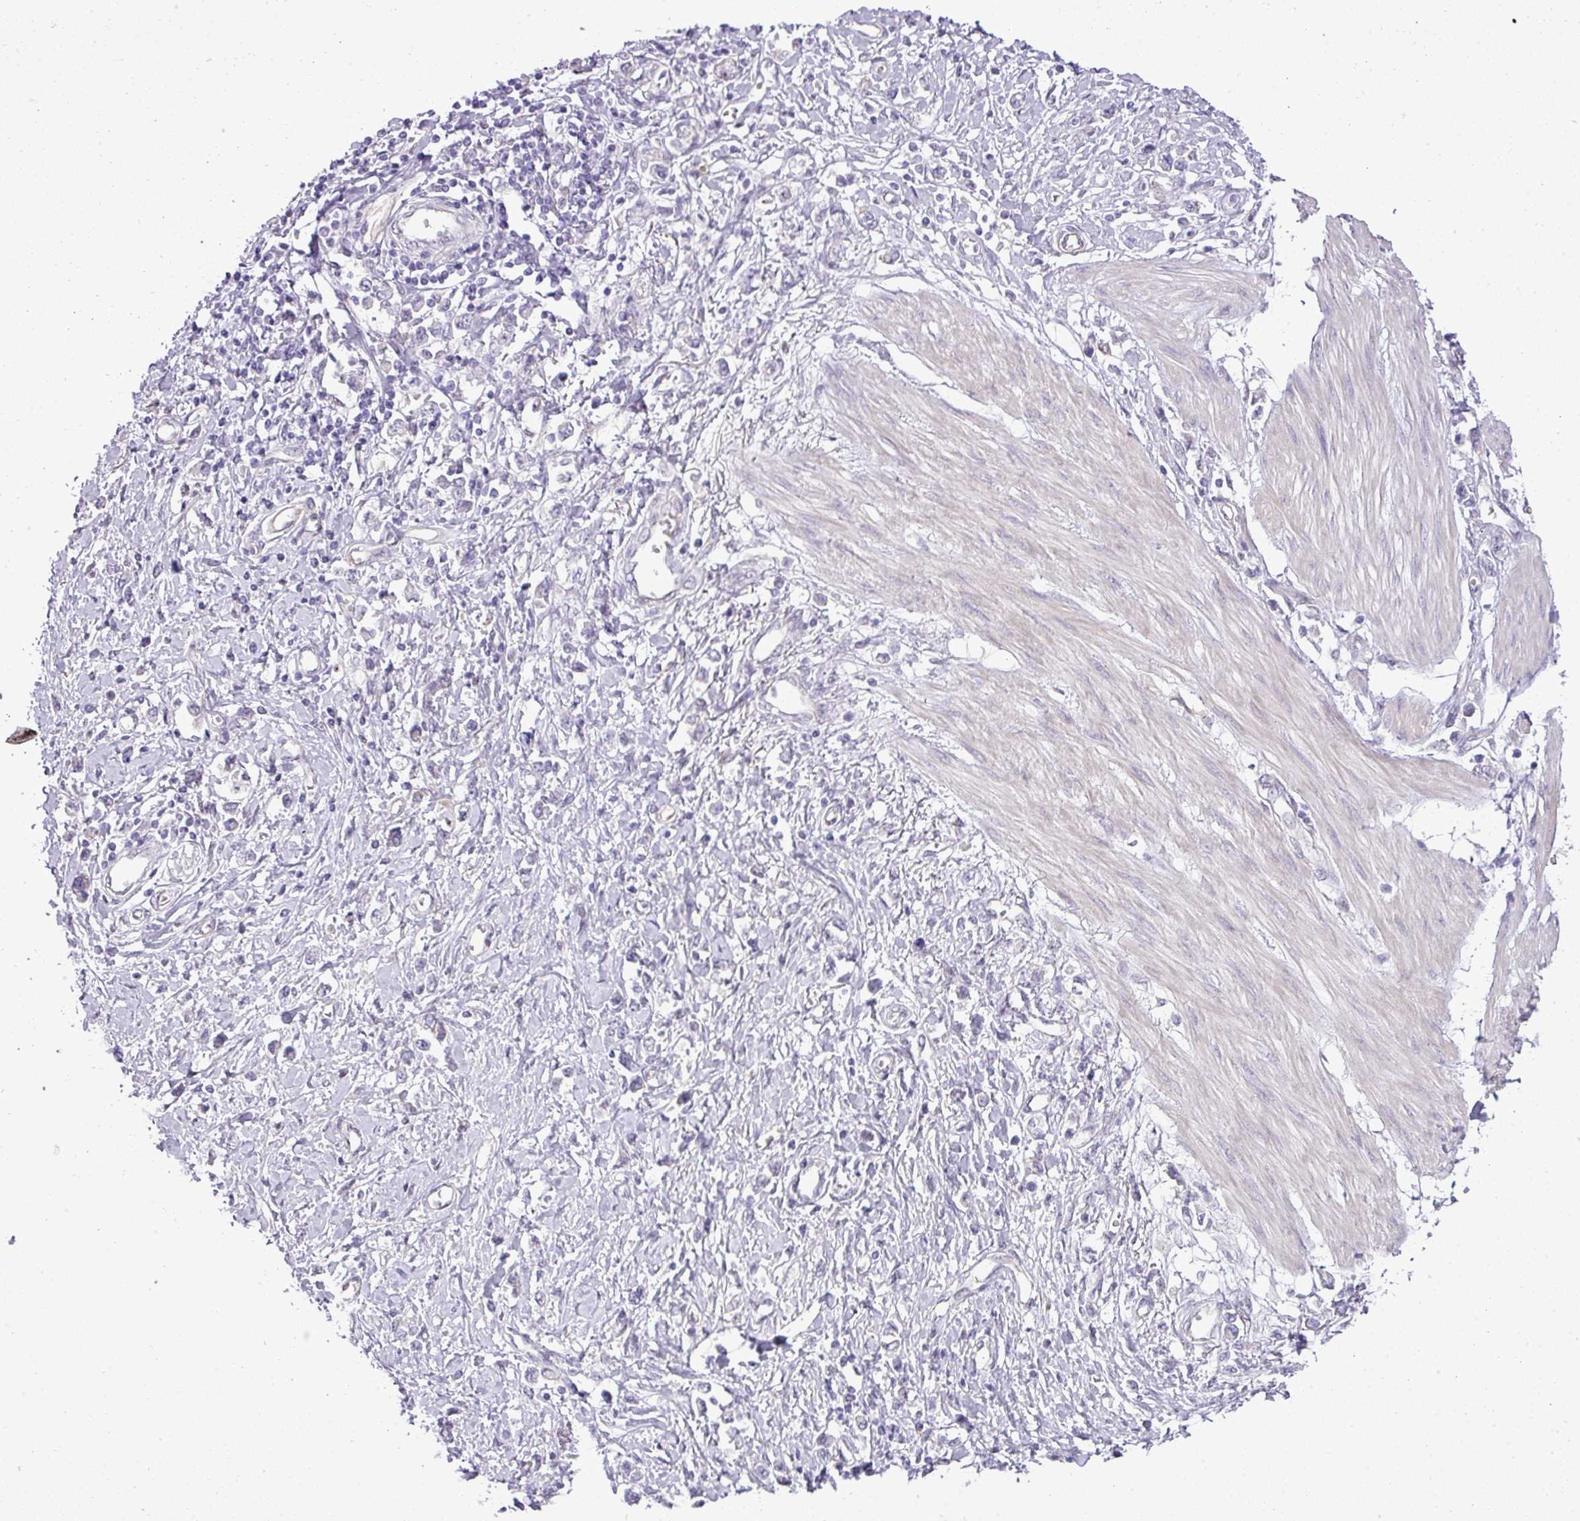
{"staining": {"intensity": "negative", "quantity": "none", "location": "none"}, "tissue": "stomach cancer", "cell_type": "Tumor cells", "image_type": "cancer", "snomed": [{"axis": "morphology", "description": "Adenocarcinoma, NOS"}, {"axis": "topography", "description": "Stomach"}], "caption": "Human stomach adenocarcinoma stained for a protein using immunohistochemistry demonstrates no expression in tumor cells.", "gene": "MAK16", "patient": {"sex": "female", "age": 76}}